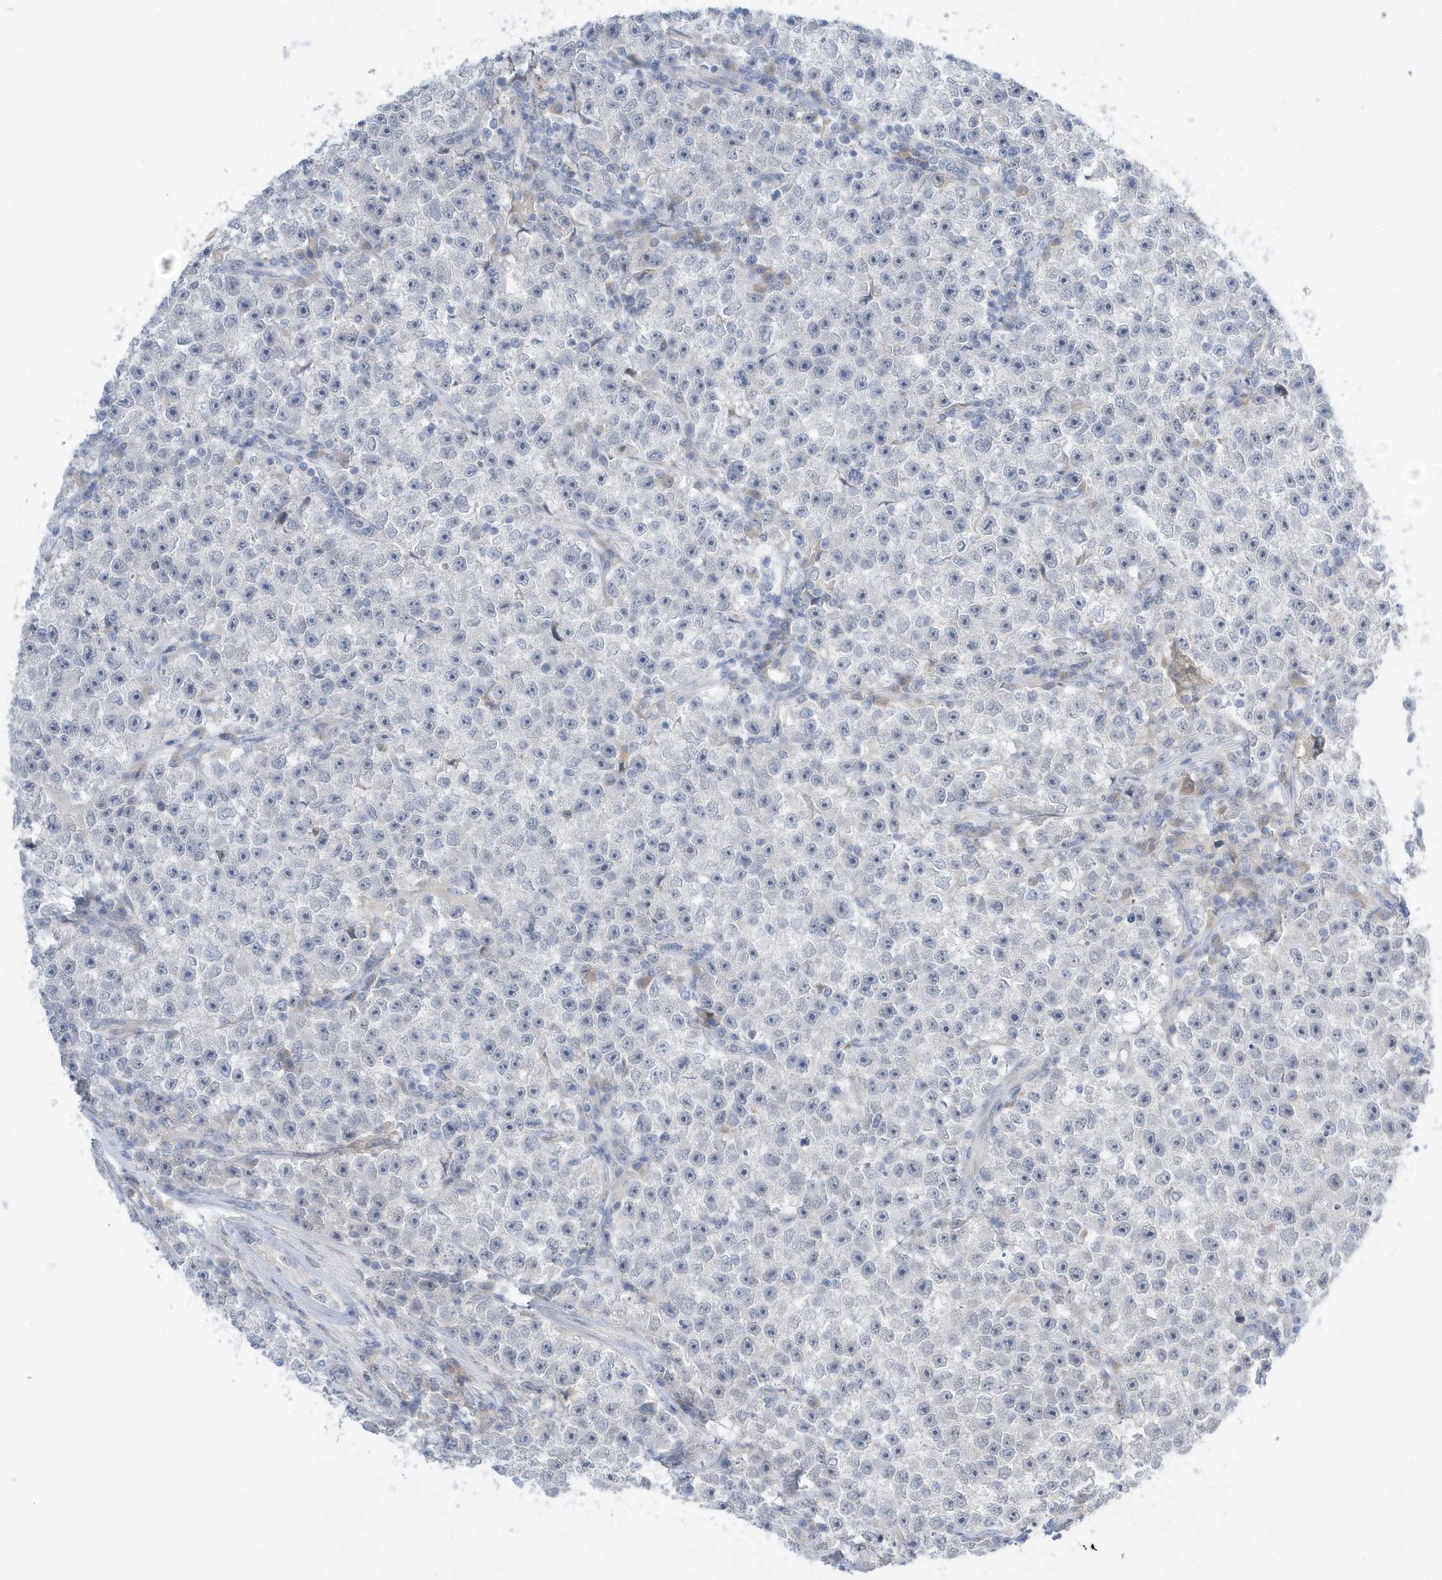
{"staining": {"intensity": "negative", "quantity": "none", "location": "none"}, "tissue": "testis cancer", "cell_type": "Tumor cells", "image_type": "cancer", "snomed": [{"axis": "morphology", "description": "Seminoma, NOS"}, {"axis": "topography", "description": "Testis"}], "caption": "This is an immunohistochemistry (IHC) micrograph of testis seminoma. There is no staining in tumor cells.", "gene": "ZC3H12D", "patient": {"sex": "male", "age": 22}}